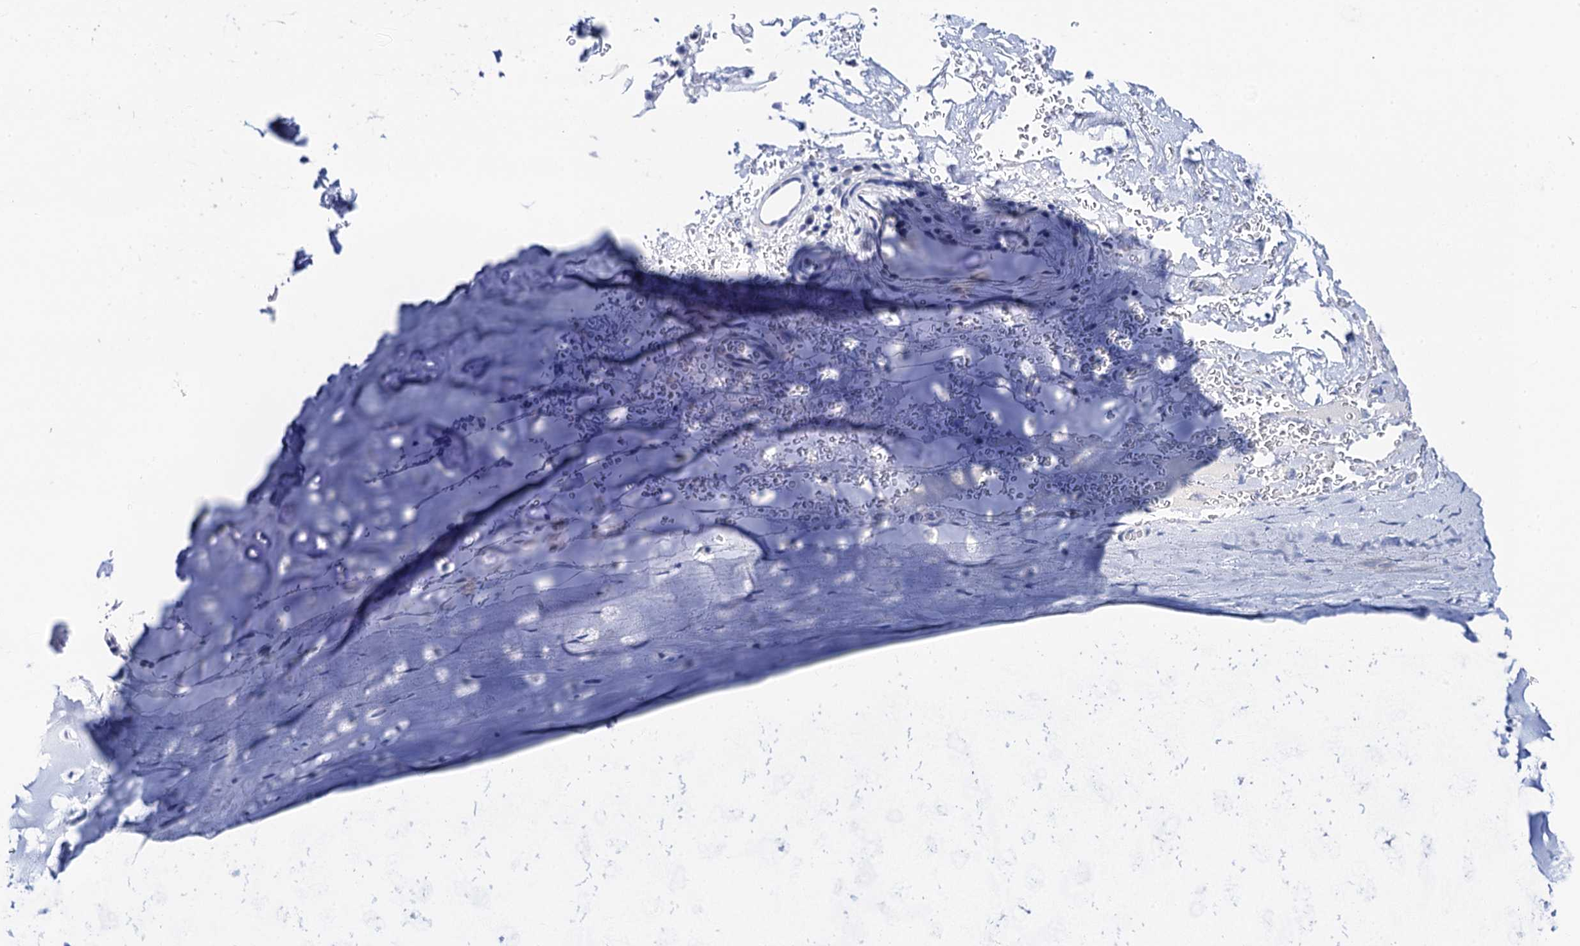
{"staining": {"intensity": "negative", "quantity": "none", "location": "none"}, "tissue": "adipose tissue", "cell_type": "Adipocytes", "image_type": "normal", "snomed": [{"axis": "morphology", "description": "Normal tissue, NOS"}, {"axis": "topography", "description": "Cartilage tissue"}], "caption": "Immunohistochemistry (IHC) photomicrograph of unremarkable adipose tissue: adipose tissue stained with DAB displays no significant protein positivity in adipocytes.", "gene": "LYPD3", "patient": {"sex": "female", "age": 63}}